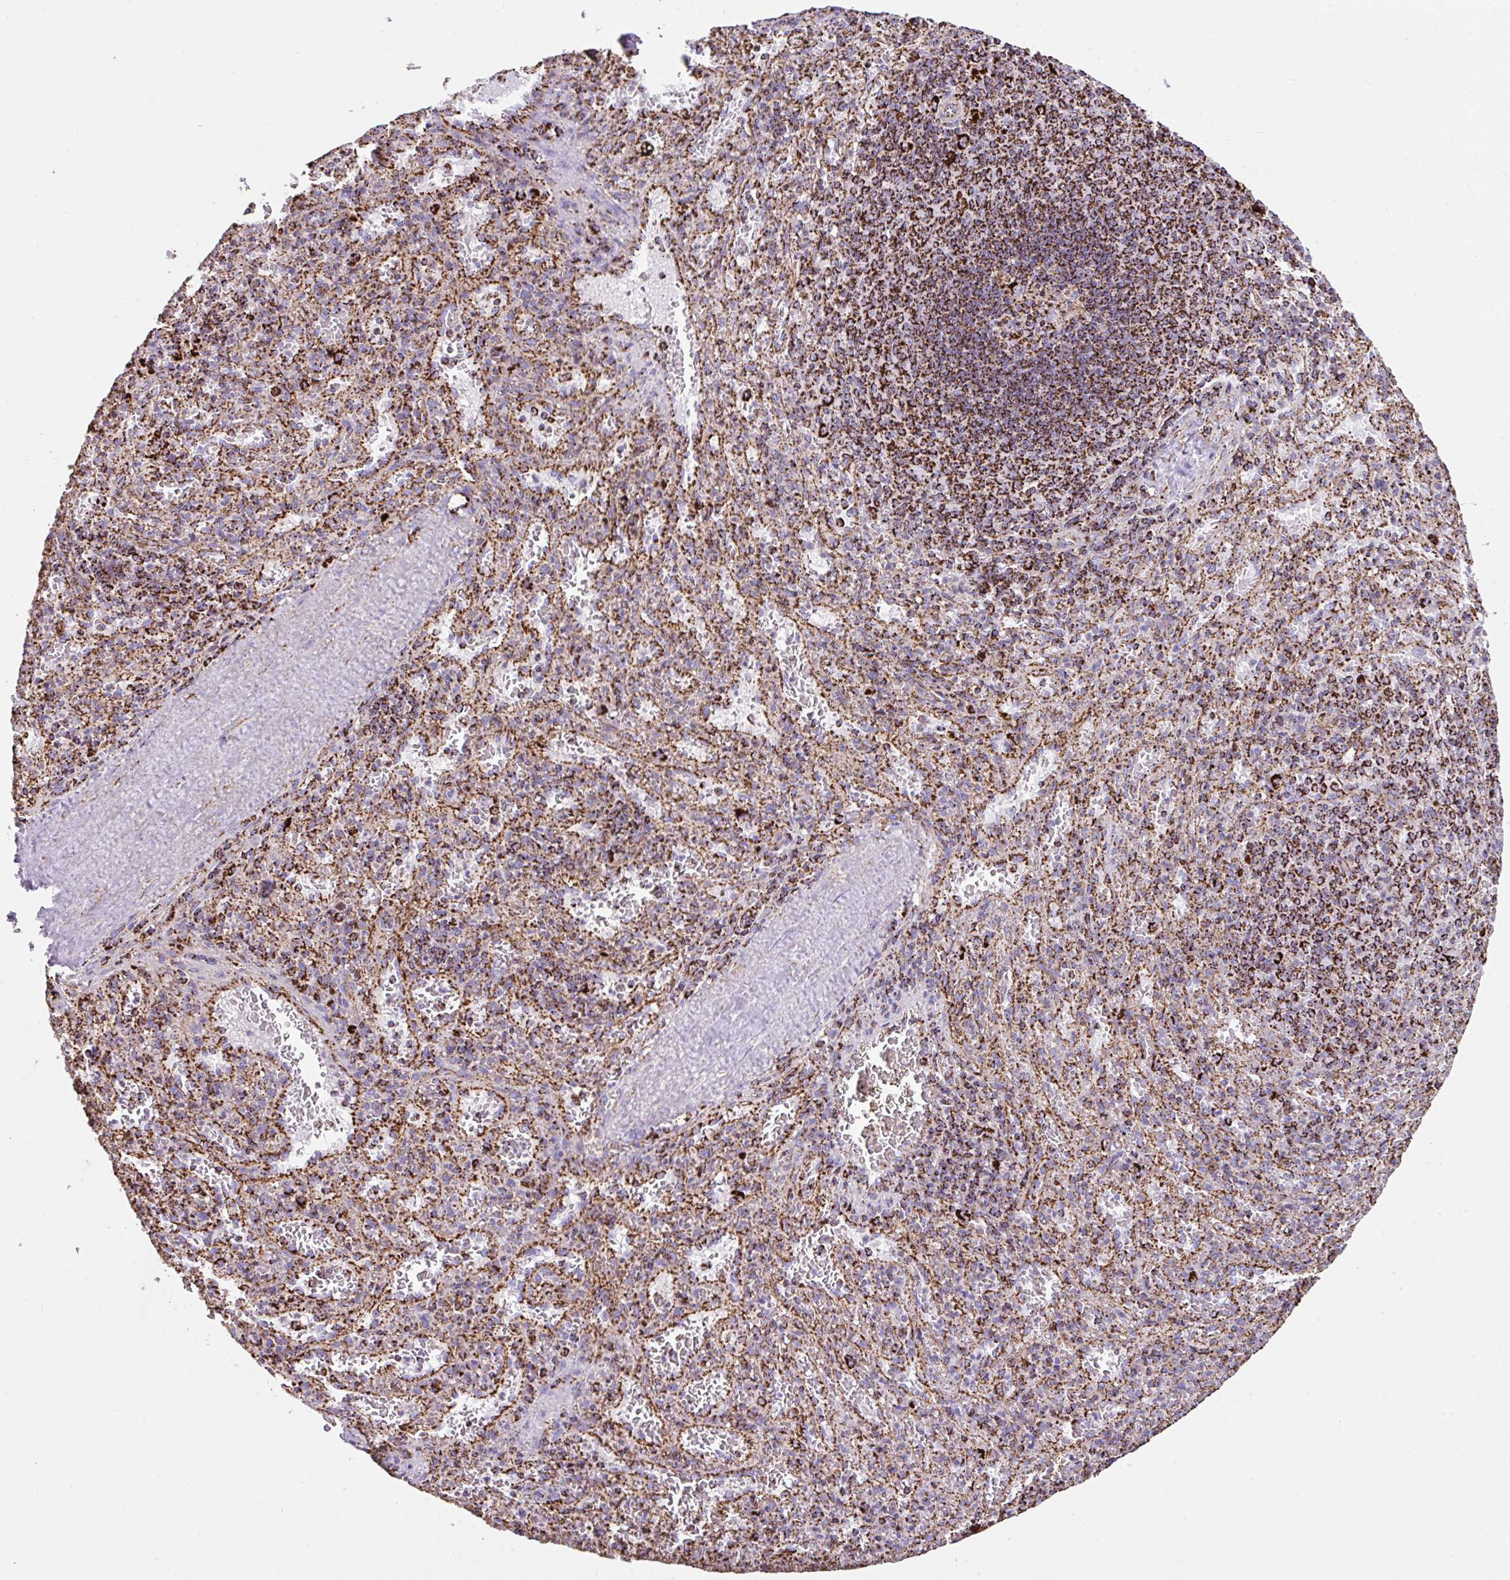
{"staining": {"intensity": "strong", "quantity": ">75%", "location": "cytoplasmic/membranous"}, "tissue": "spleen", "cell_type": "Cells in red pulp", "image_type": "normal", "snomed": [{"axis": "morphology", "description": "Normal tissue, NOS"}, {"axis": "topography", "description": "Spleen"}], "caption": "Spleen stained with immunohistochemistry demonstrates strong cytoplasmic/membranous expression in about >75% of cells in red pulp.", "gene": "ANKRD33B", "patient": {"sex": "male", "age": 57}}